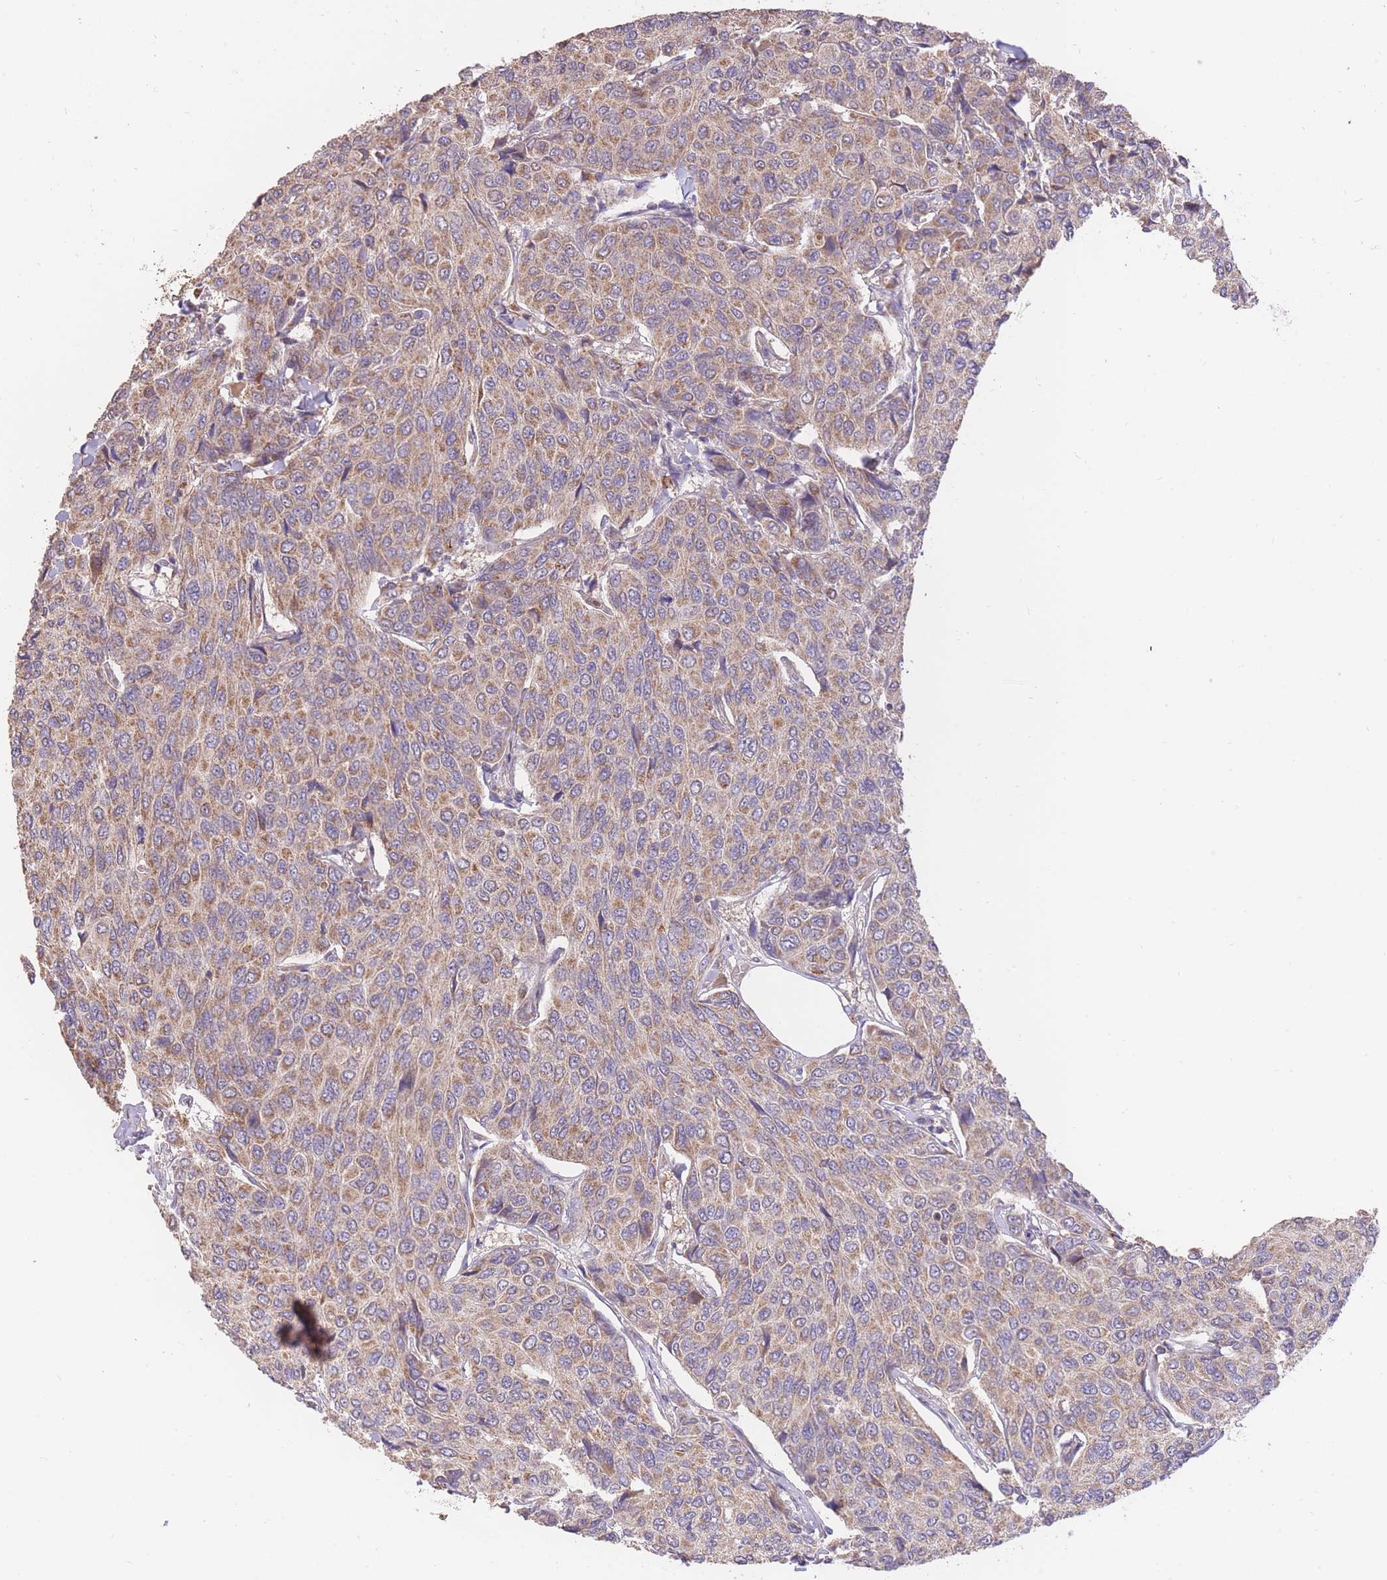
{"staining": {"intensity": "moderate", "quantity": ">75%", "location": "cytoplasmic/membranous"}, "tissue": "breast cancer", "cell_type": "Tumor cells", "image_type": "cancer", "snomed": [{"axis": "morphology", "description": "Duct carcinoma"}, {"axis": "topography", "description": "Breast"}], "caption": "A photomicrograph of human breast cancer (invasive ductal carcinoma) stained for a protein reveals moderate cytoplasmic/membranous brown staining in tumor cells.", "gene": "PREP", "patient": {"sex": "female", "age": 55}}